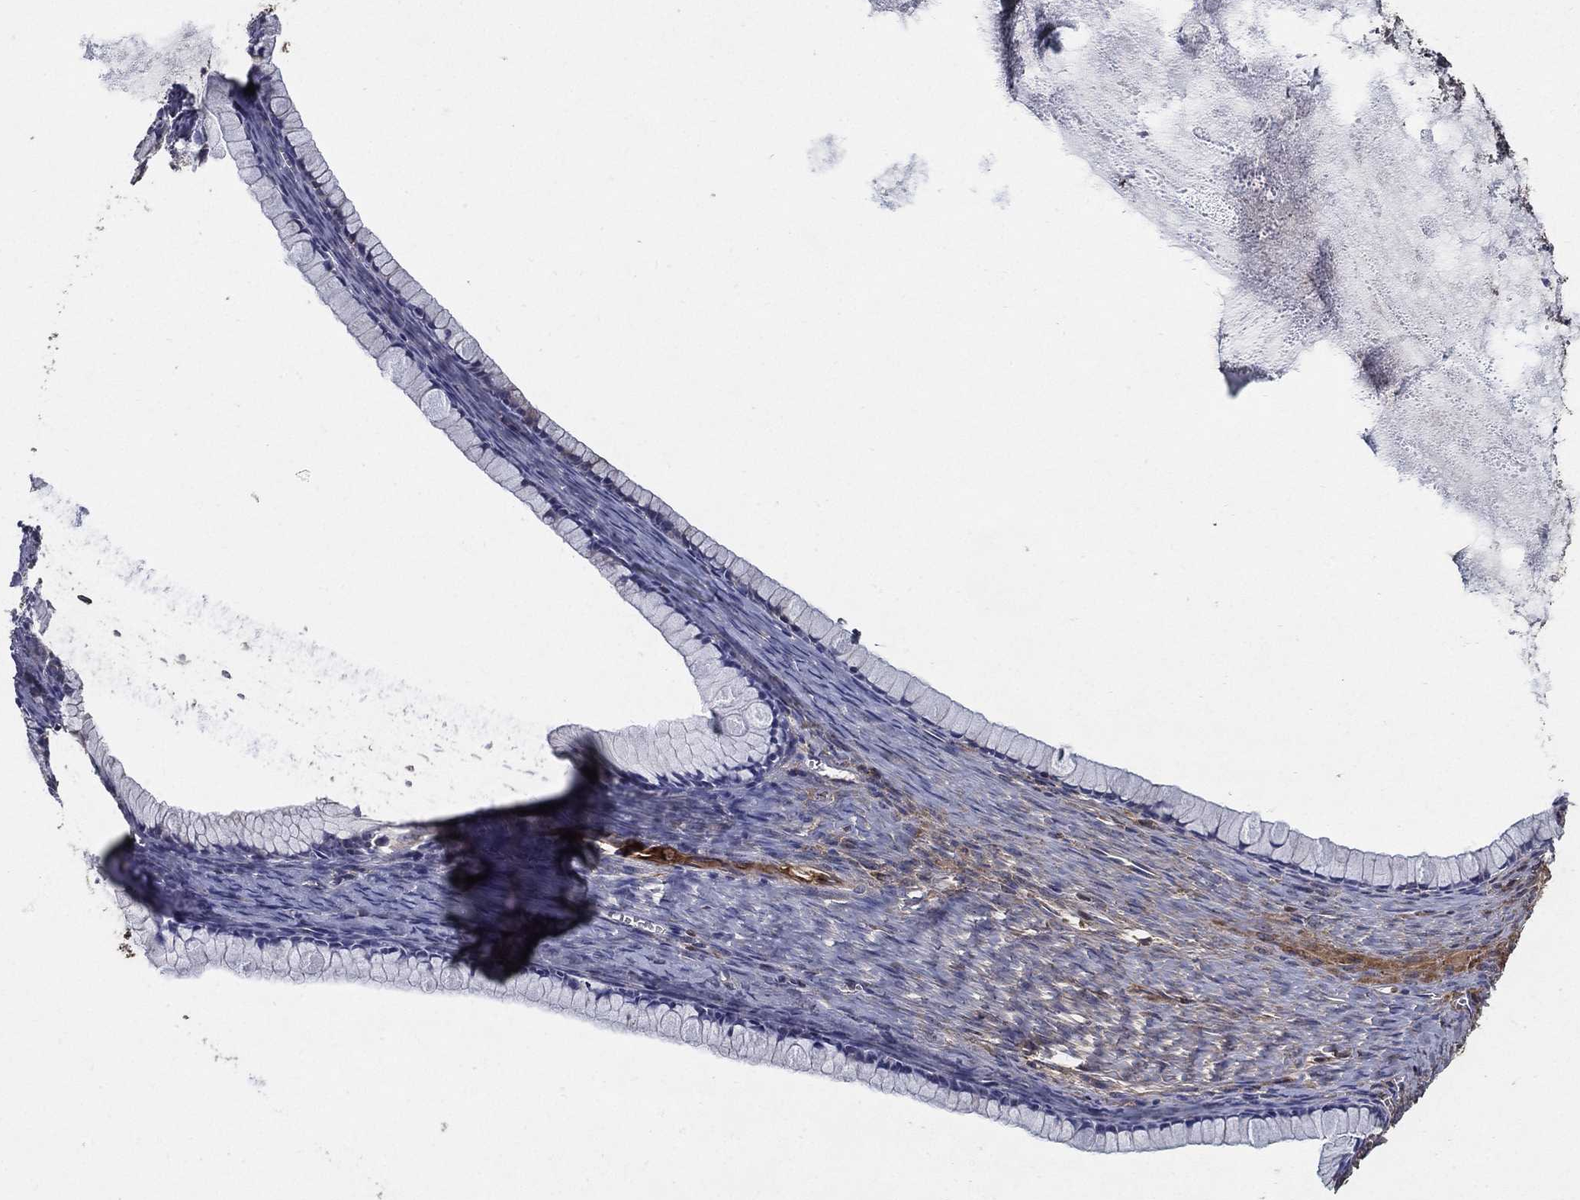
{"staining": {"intensity": "negative", "quantity": "none", "location": "none"}, "tissue": "ovarian cancer", "cell_type": "Tumor cells", "image_type": "cancer", "snomed": [{"axis": "morphology", "description": "Cystadenocarcinoma, mucinous, NOS"}, {"axis": "topography", "description": "Ovary"}], "caption": "This is a micrograph of immunohistochemistry staining of ovarian cancer, which shows no expression in tumor cells. The staining was performed using DAB (3,3'-diaminobenzidine) to visualize the protein expression in brown, while the nuclei were stained in blue with hematoxylin (Magnification: 20x).", "gene": "EFNA1", "patient": {"sex": "female", "age": 41}}